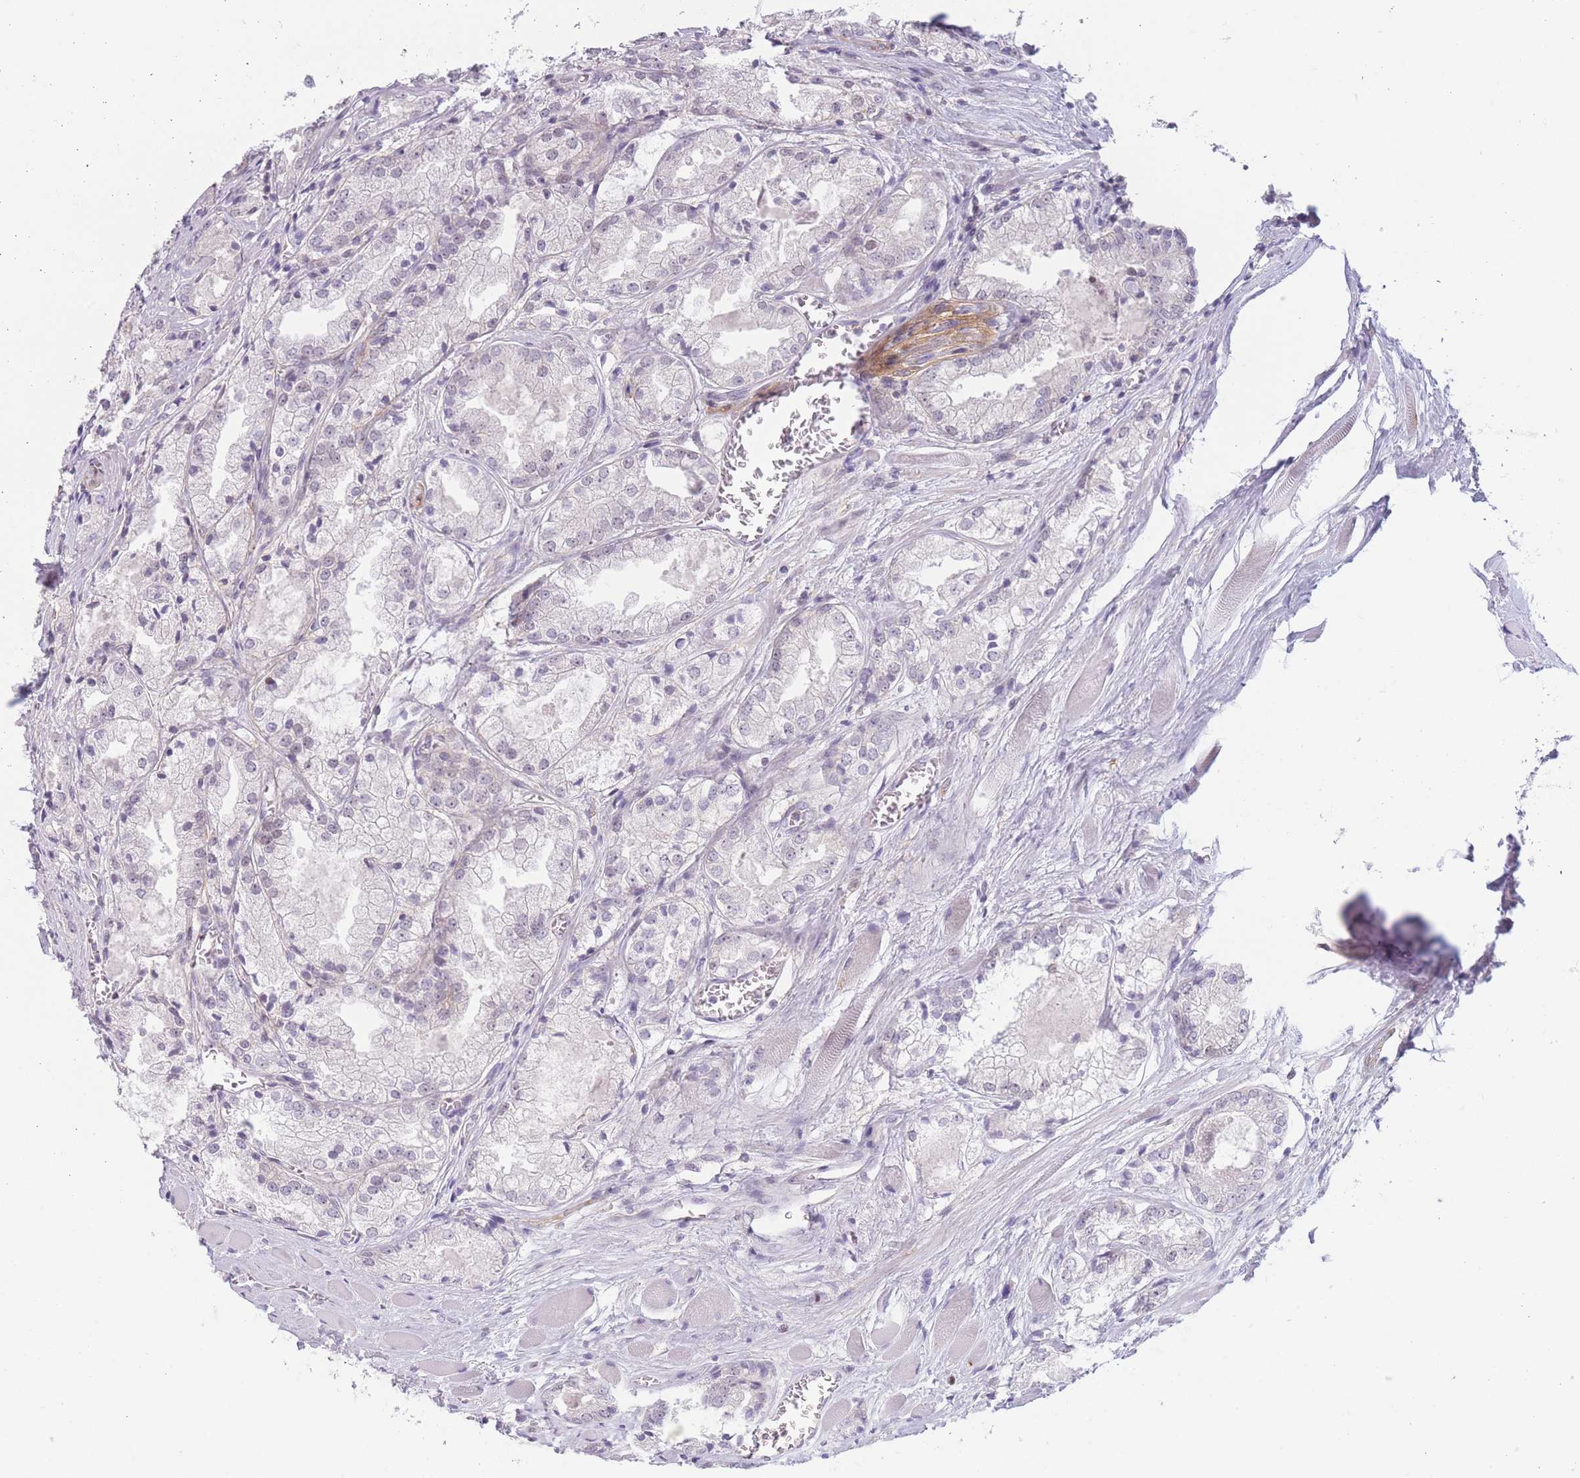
{"staining": {"intensity": "negative", "quantity": "none", "location": "none"}, "tissue": "prostate cancer", "cell_type": "Tumor cells", "image_type": "cancer", "snomed": [{"axis": "morphology", "description": "Adenocarcinoma, Low grade"}, {"axis": "topography", "description": "Prostate"}], "caption": "Micrograph shows no protein expression in tumor cells of prostate cancer (adenocarcinoma (low-grade)) tissue. The staining is performed using DAB (3,3'-diaminobenzidine) brown chromogen with nuclei counter-stained in using hematoxylin.", "gene": "ZNF439", "patient": {"sex": "male", "age": 67}}